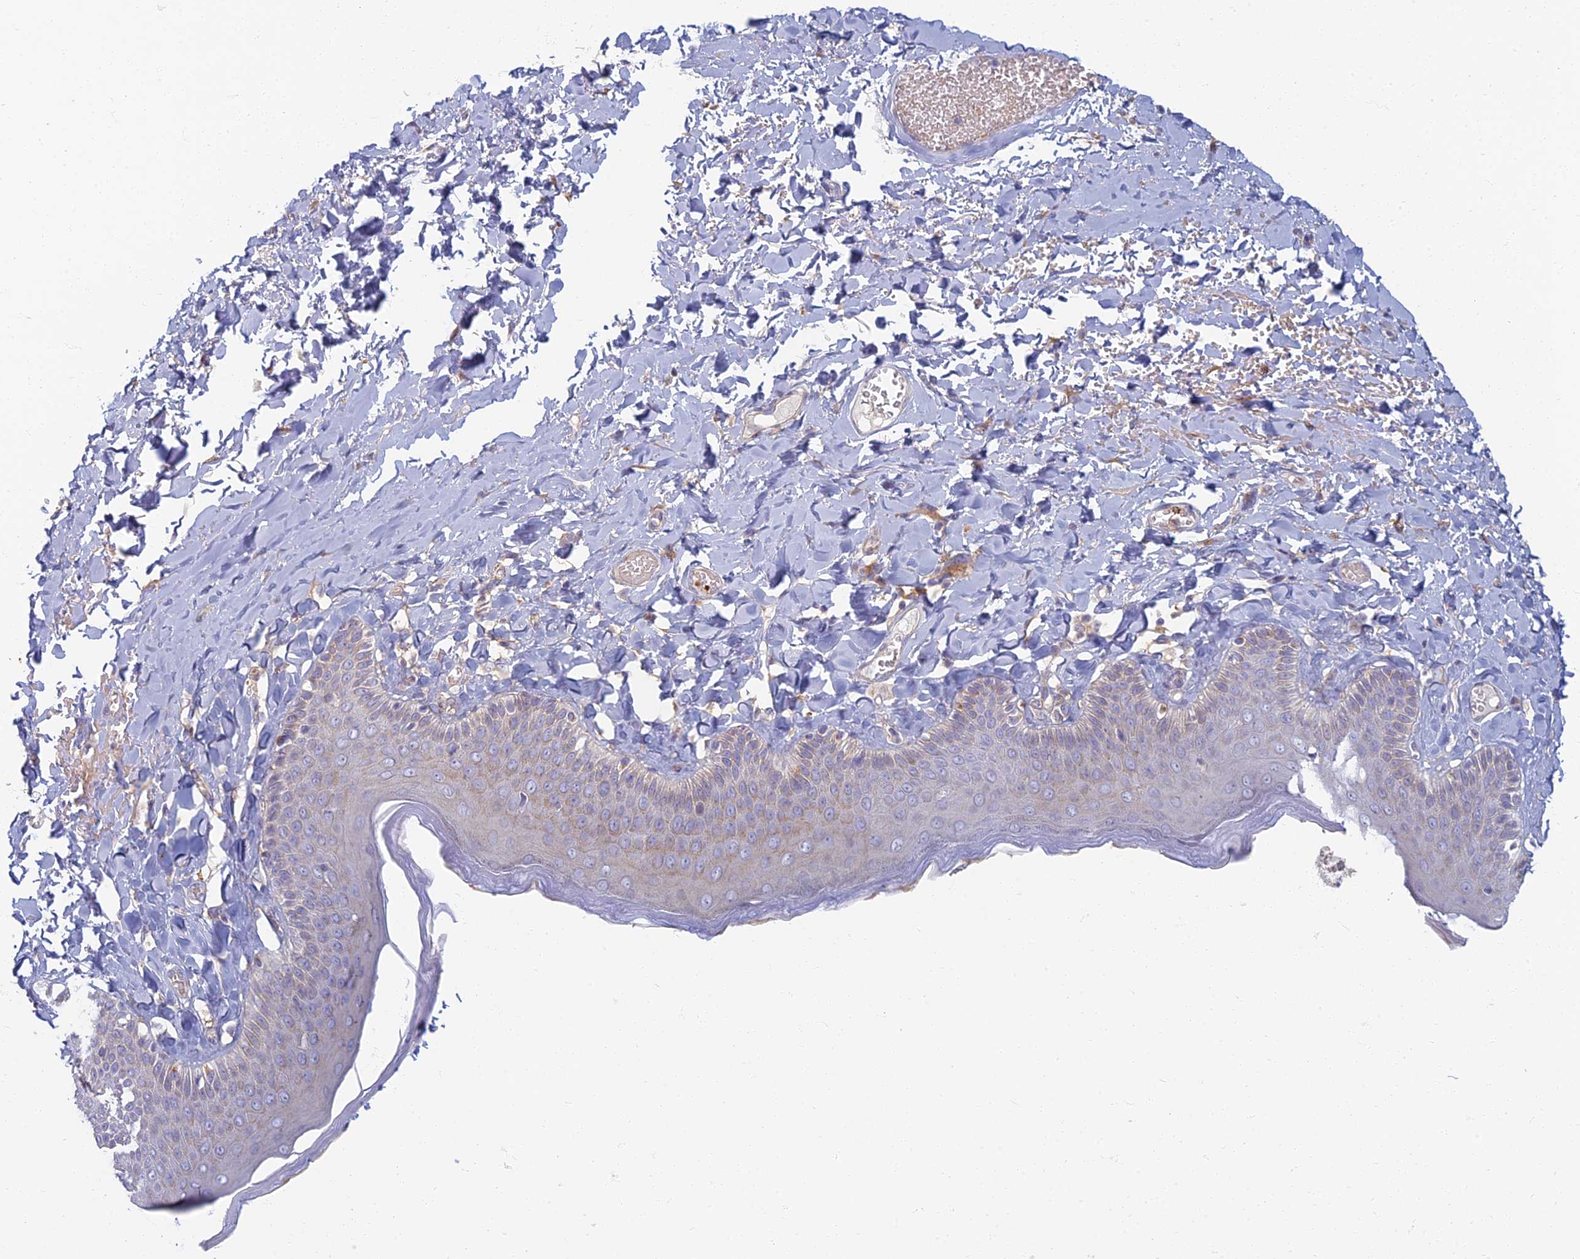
{"staining": {"intensity": "strong", "quantity": "<25%", "location": "cytoplasmic/membranous"}, "tissue": "skin", "cell_type": "Epidermal cells", "image_type": "normal", "snomed": [{"axis": "morphology", "description": "Normal tissue, NOS"}, {"axis": "topography", "description": "Anal"}], "caption": "This is an image of immunohistochemistry staining of normal skin, which shows strong expression in the cytoplasmic/membranous of epidermal cells.", "gene": "PROX2", "patient": {"sex": "male", "age": 69}}